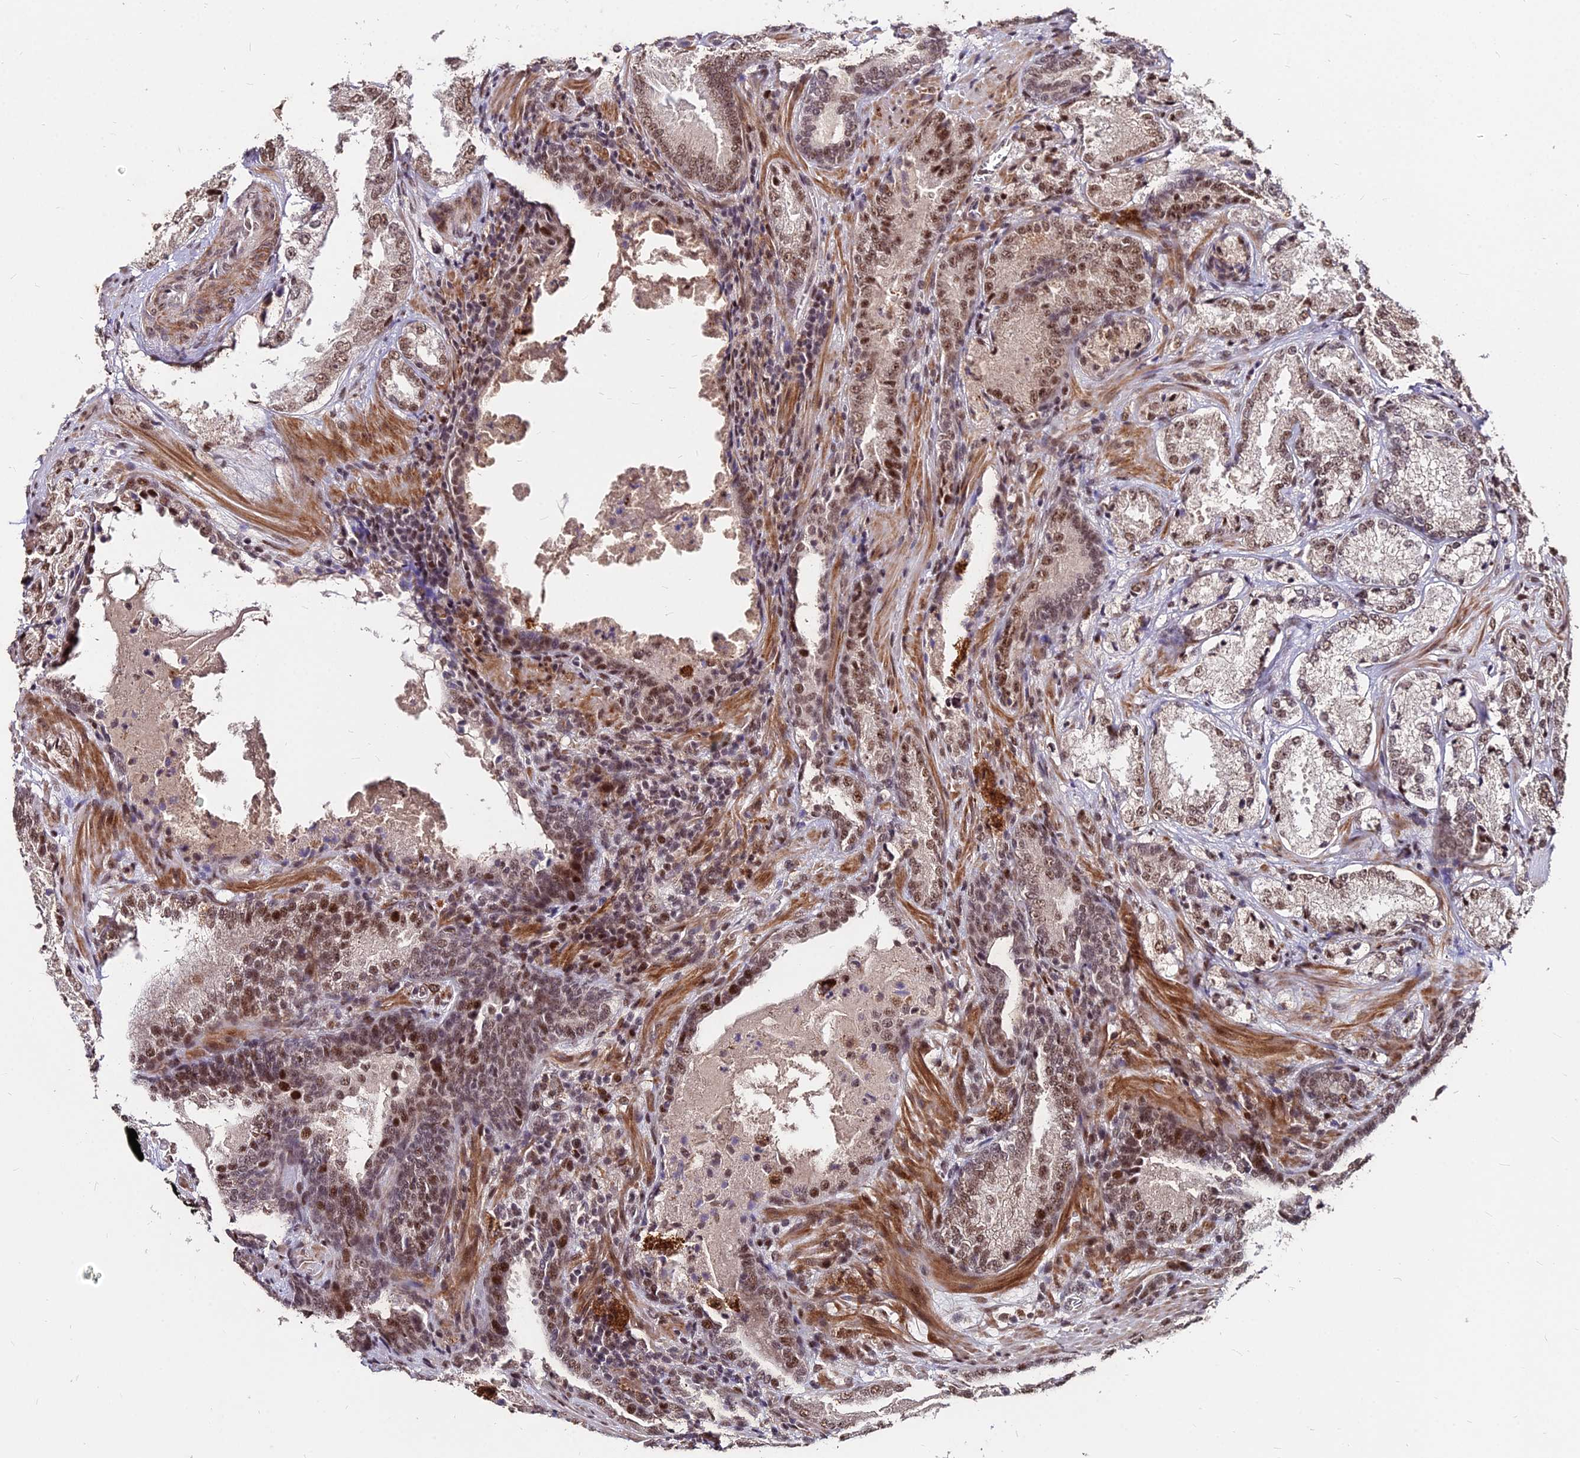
{"staining": {"intensity": "weak", "quantity": ">75%", "location": "nuclear"}, "tissue": "prostate cancer", "cell_type": "Tumor cells", "image_type": "cancer", "snomed": [{"axis": "morphology", "description": "Adenocarcinoma, Low grade"}, {"axis": "topography", "description": "Prostate"}], "caption": "This photomicrograph displays immunohistochemistry staining of prostate low-grade adenocarcinoma, with low weak nuclear staining in about >75% of tumor cells.", "gene": "ZBED4", "patient": {"sex": "male", "age": 74}}